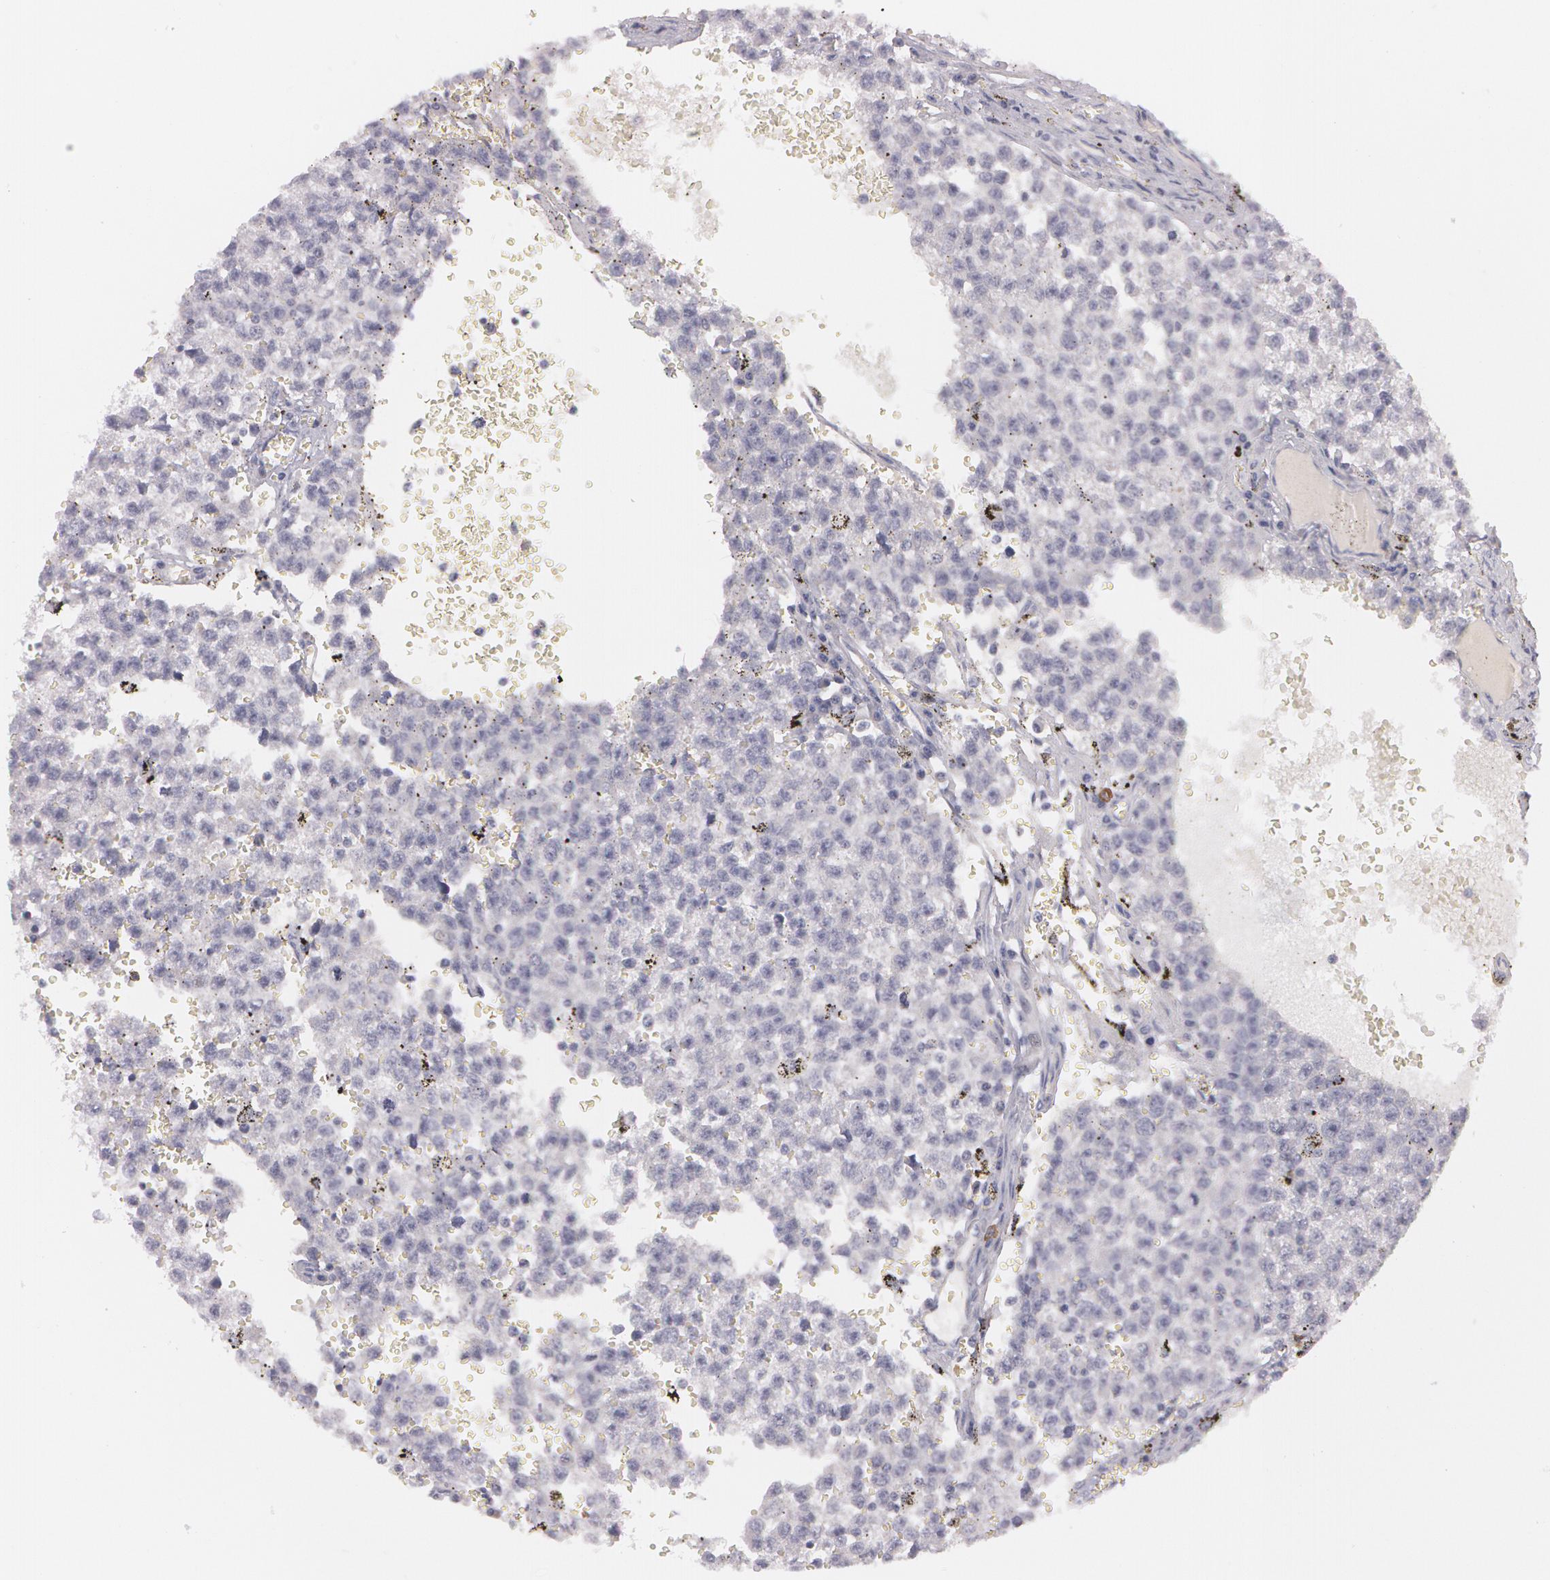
{"staining": {"intensity": "negative", "quantity": "none", "location": "none"}, "tissue": "testis cancer", "cell_type": "Tumor cells", "image_type": "cancer", "snomed": [{"axis": "morphology", "description": "Seminoma, NOS"}, {"axis": "topography", "description": "Testis"}], "caption": "This is an IHC micrograph of testis cancer (seminoma). There is no staining in tumor cells.", "gene": "IL1RN", "patient": {"sex": "male", "age": 35}}